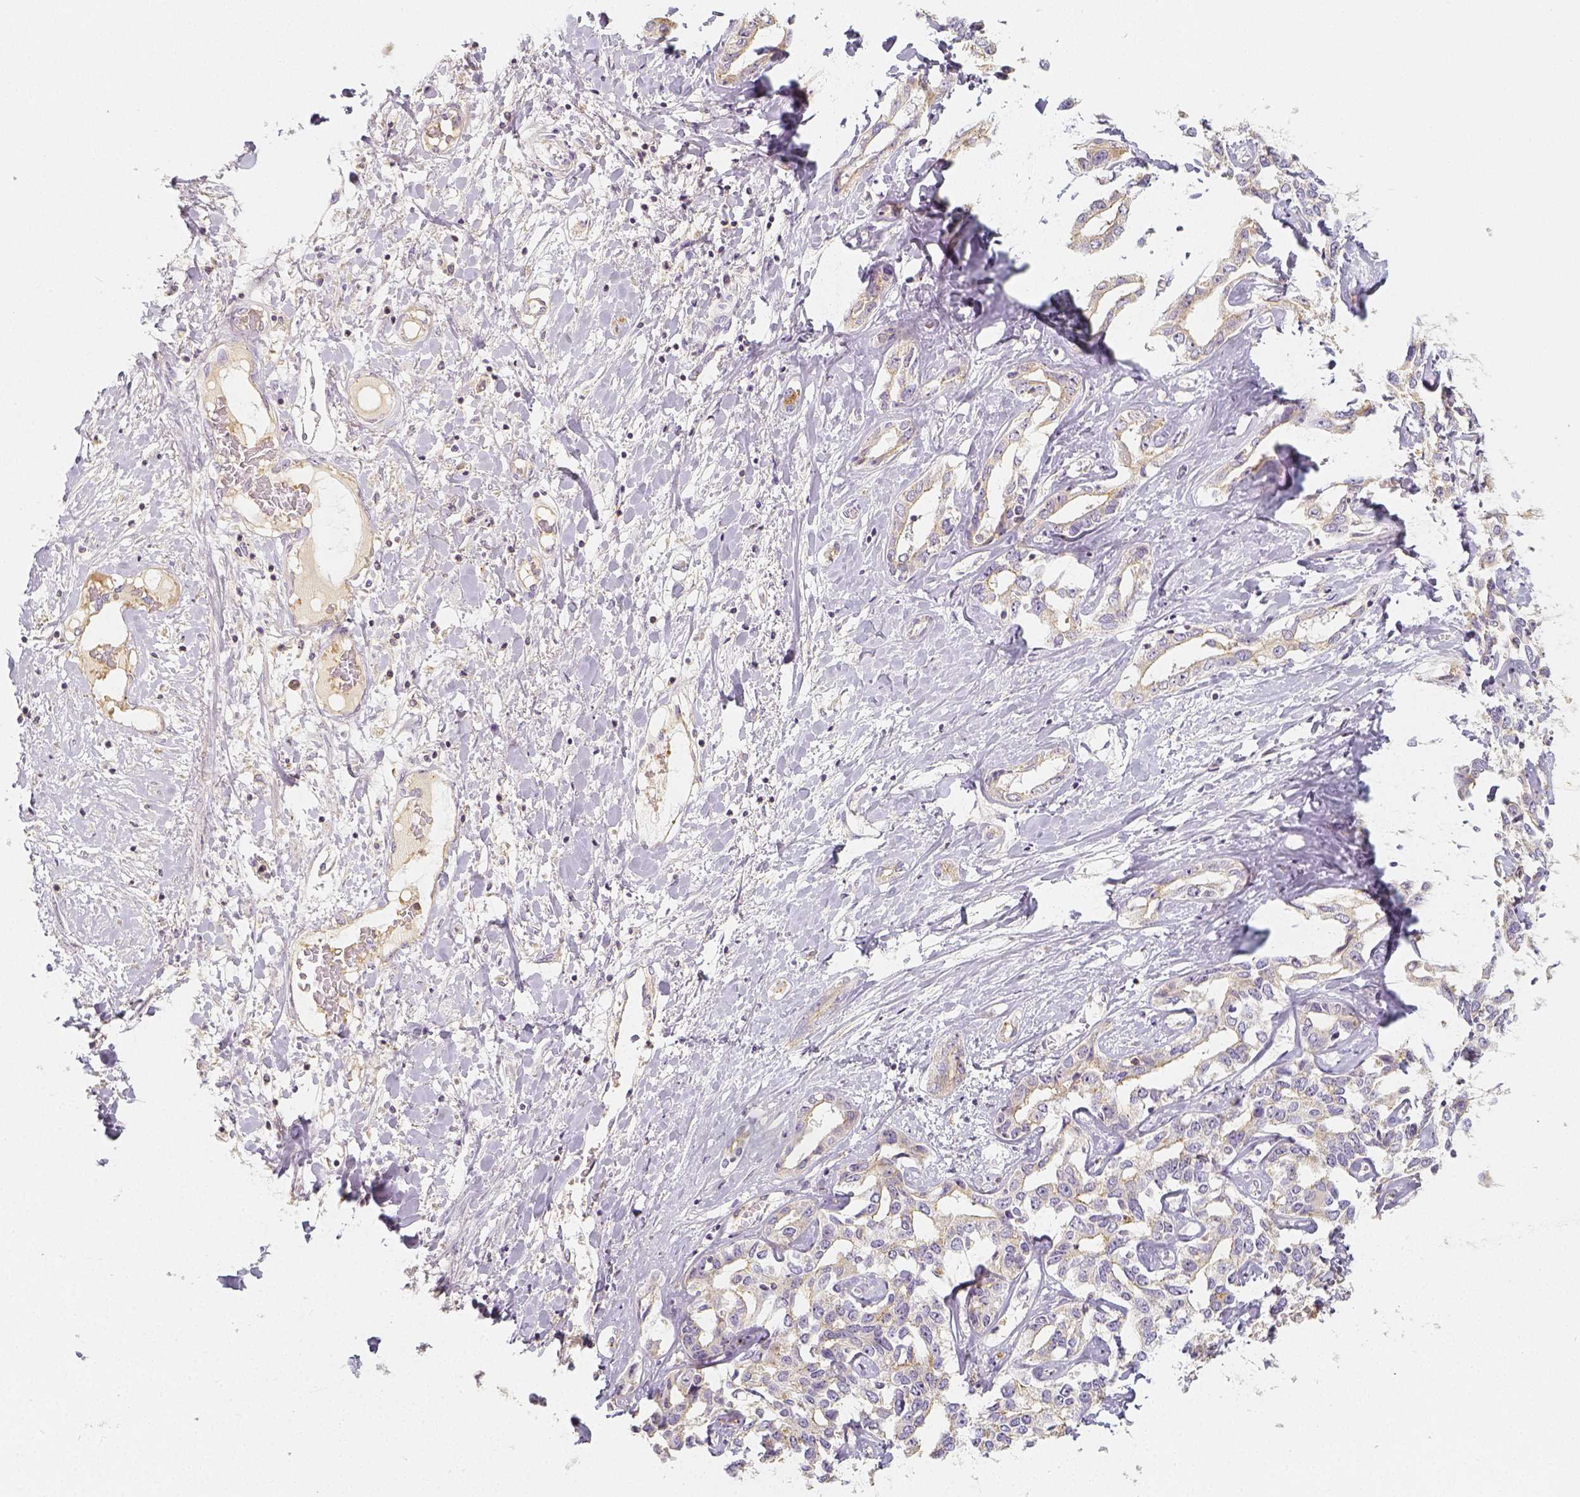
{"staining": {"intensity": "weak", "quantity": ">75%", "location": "cytoplasmic/membranous"}, "tissue": "liver cancer", "cell_type": "Tumor cells", "image_type": "cancer", "snomed": [{"axis": "morphology", "description": "Cholangiocarcinoma"}, {"axis": "topography", "description": "Liver"}], "caption": "Protein staining by IHC demonstrates weak cytoplasmic/membranous staining in about >75% of tumor cells in liver cancer (cholangiocarcinoma).", "gene": "PTPRJ", "patient": {"sex": "male", "age": 59}}